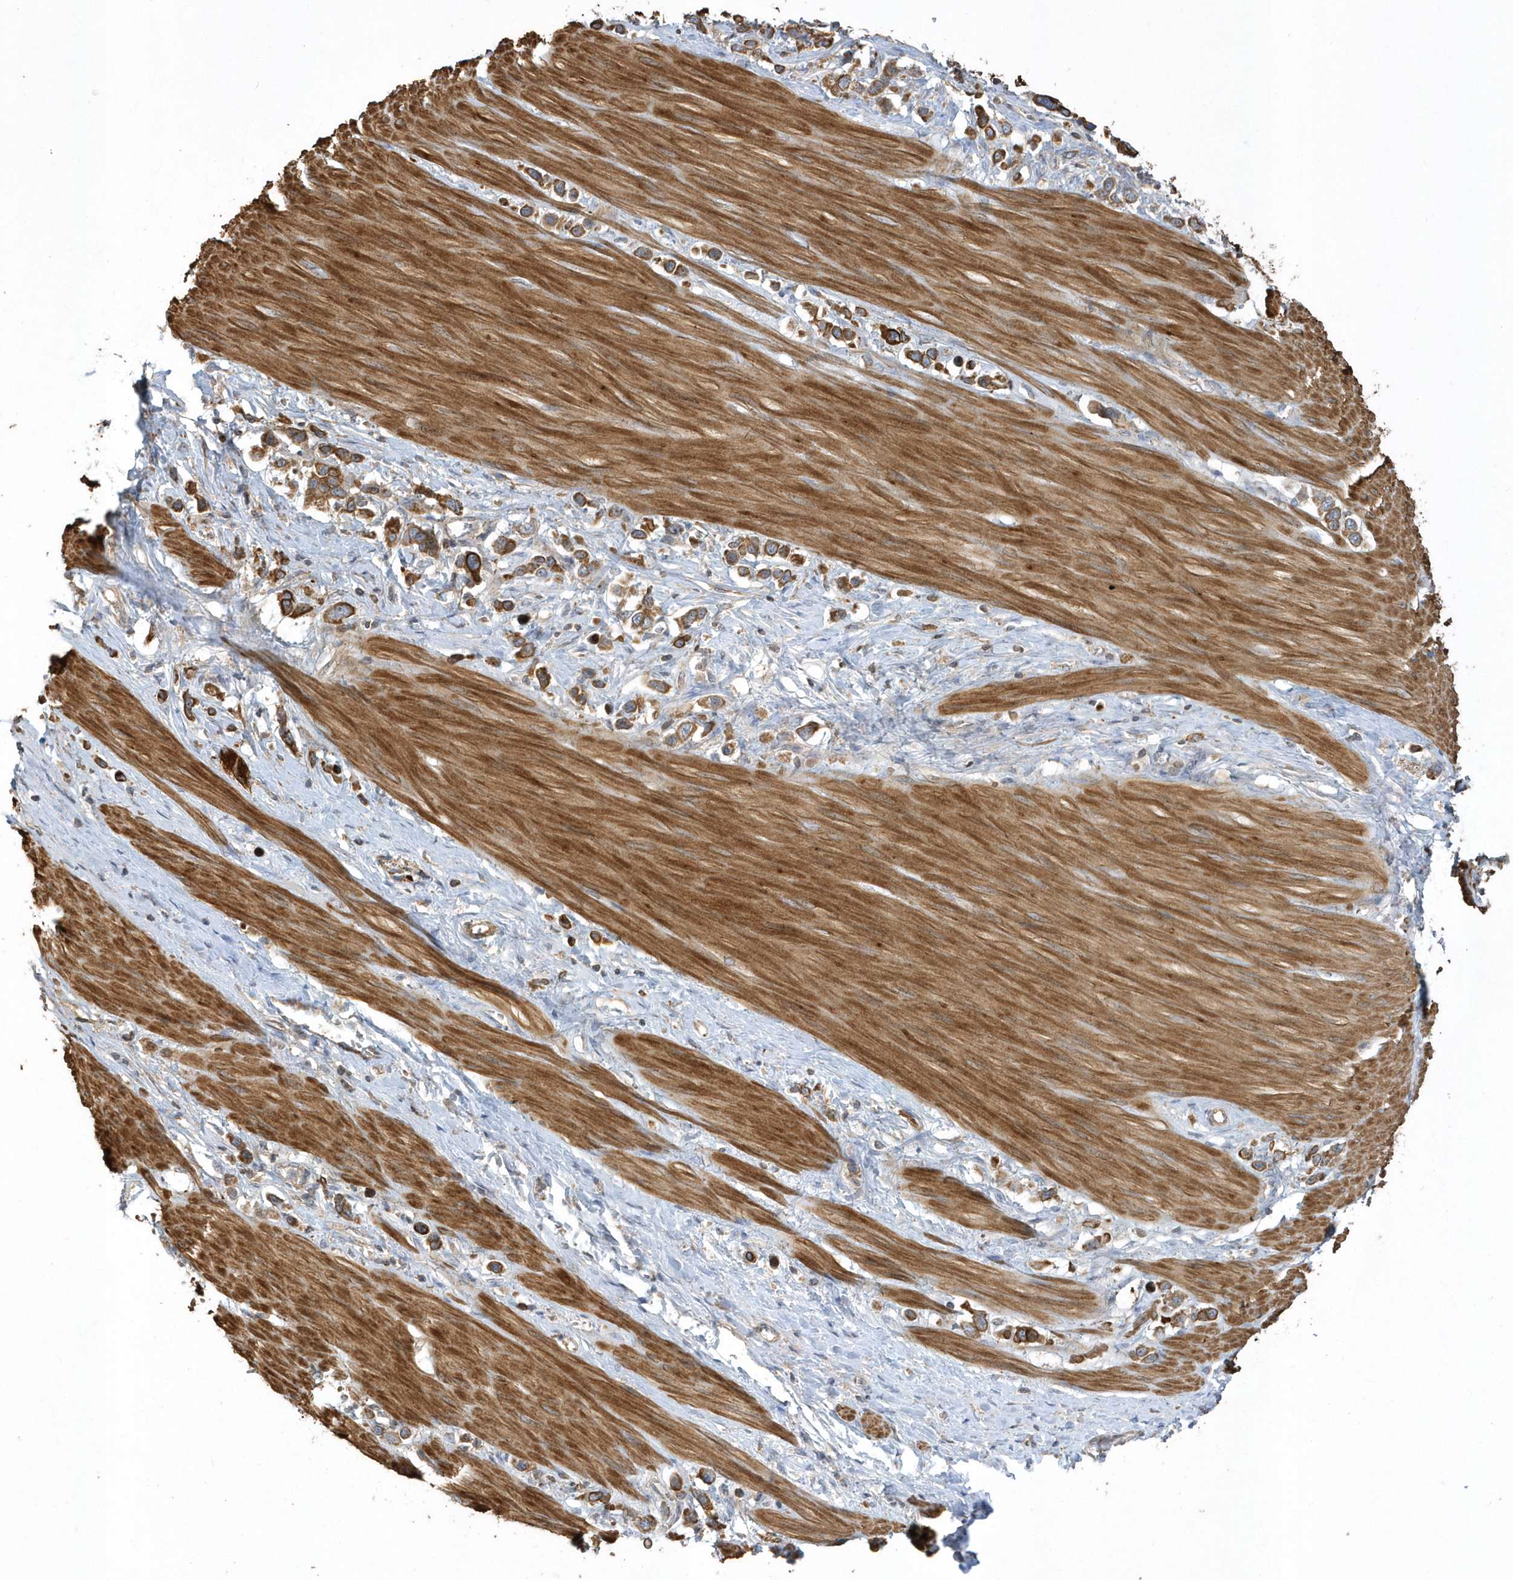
{"staining": {"intensity": "moderate", "quantity": ">75%", "location": "cytoplasmic/membranous"}, "tissue": "stomach cancer", "cell_type": "Tumor cells", "image_type": "cancer", "snomed": [{"axis": "morphology", "description": "Adenocarcinoma, NOS"}, {"axis": "topography", "description": "Stomach"}], "caption": "Stomach adenocarcinoma stained with a brown dye reveals moderate cytoplasmic/membranous positive positivity in about >75% of tumor cells.", "gene": "SENP8", "patient": {"sex": "female", "age": 65}}